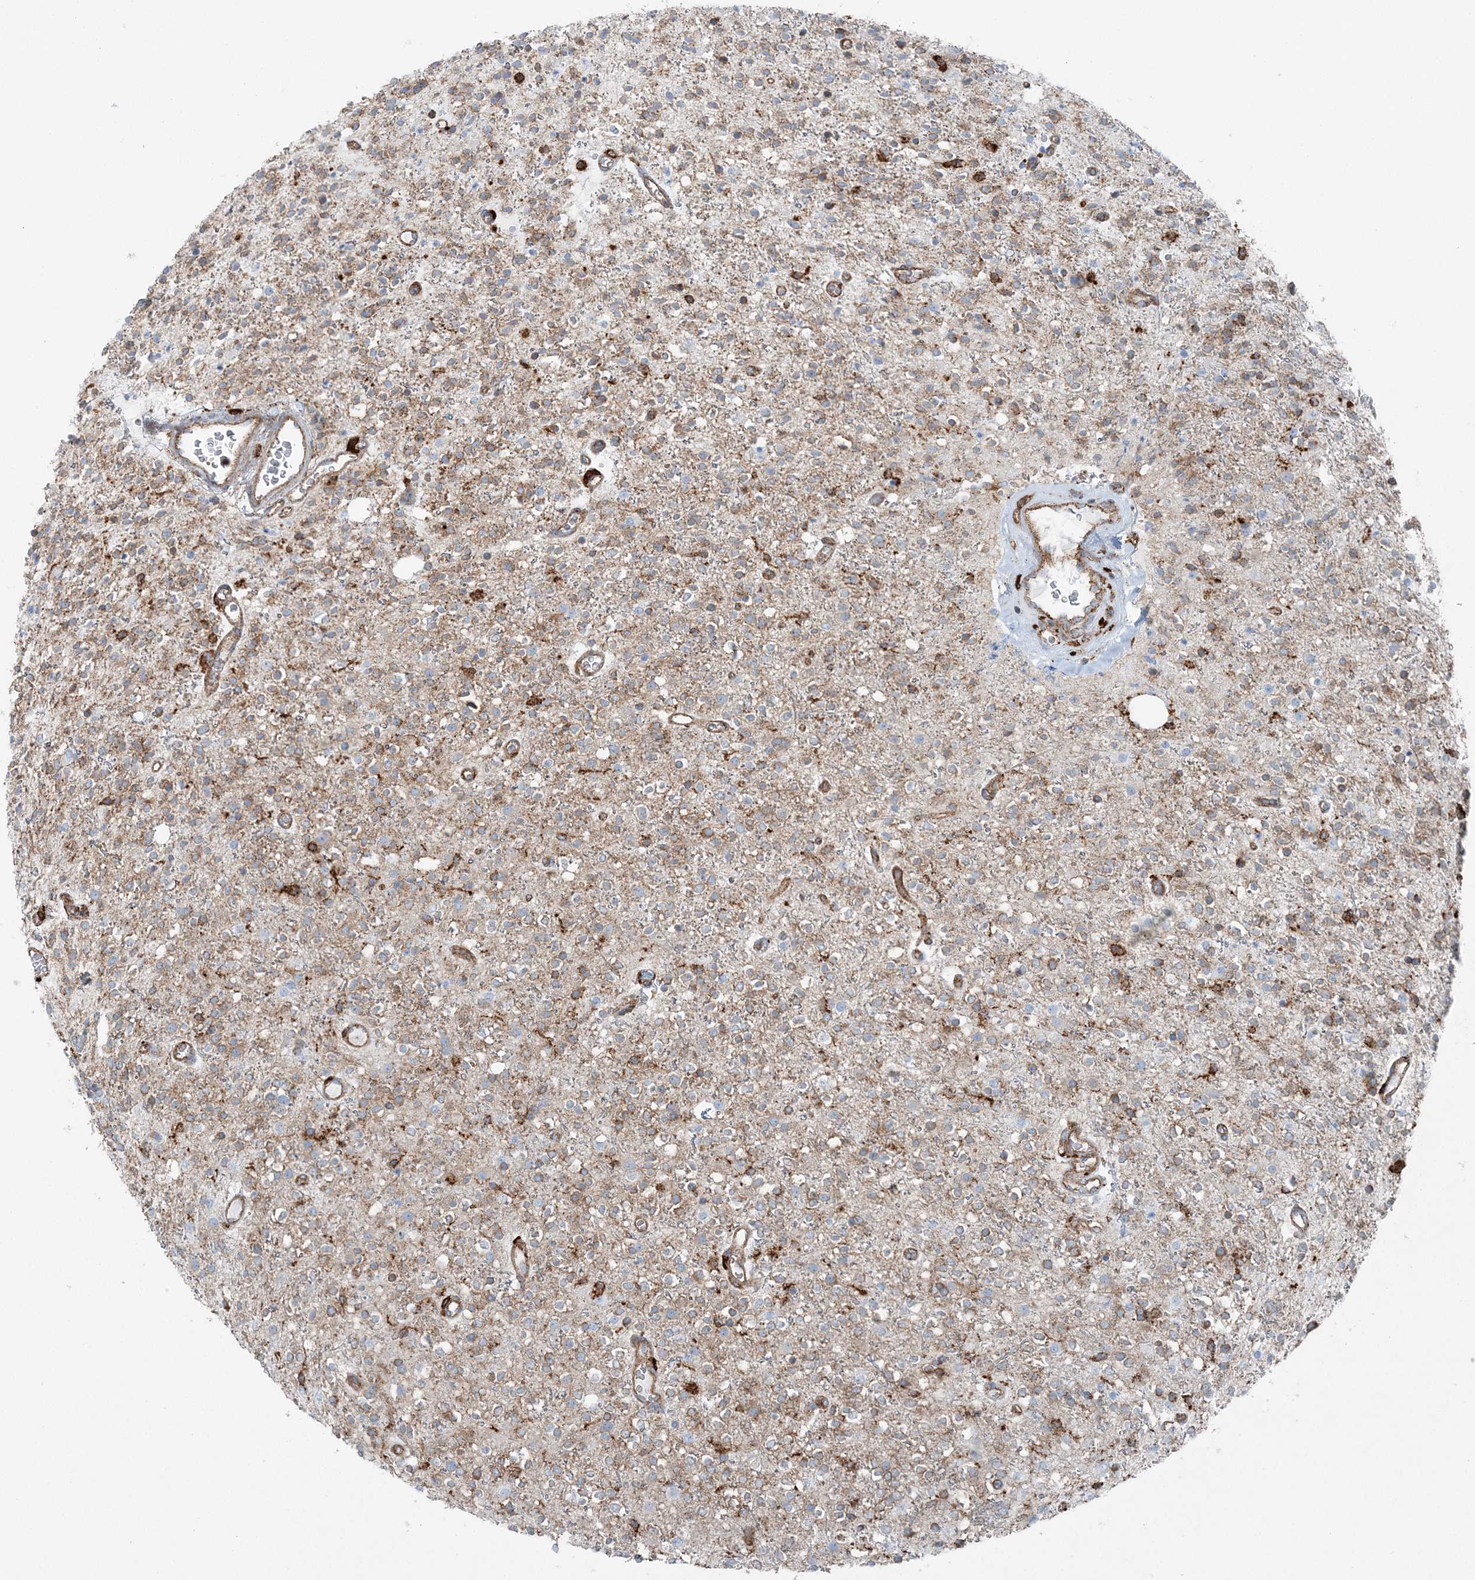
{"staining": {"intensity": "moderate", "quantity": "<25%", "location": "cytoplasmic/membranous"}, "tissue": "glioma", "cell_type": "Tumor cells", "image_type": "cancer", "snomed": [{"axis": "morphology", "description": "Glioma, malignant, High grade"}, {"axis": "topography", "description": "Brain"}], "caption": "Human glioma stained for a protein (brown) shows moderate cytoplasmic/membranous positive expression in about <25% of tumor cells.", "gene": "SNX2", "patient": {"sex": "male", "age": 34}}